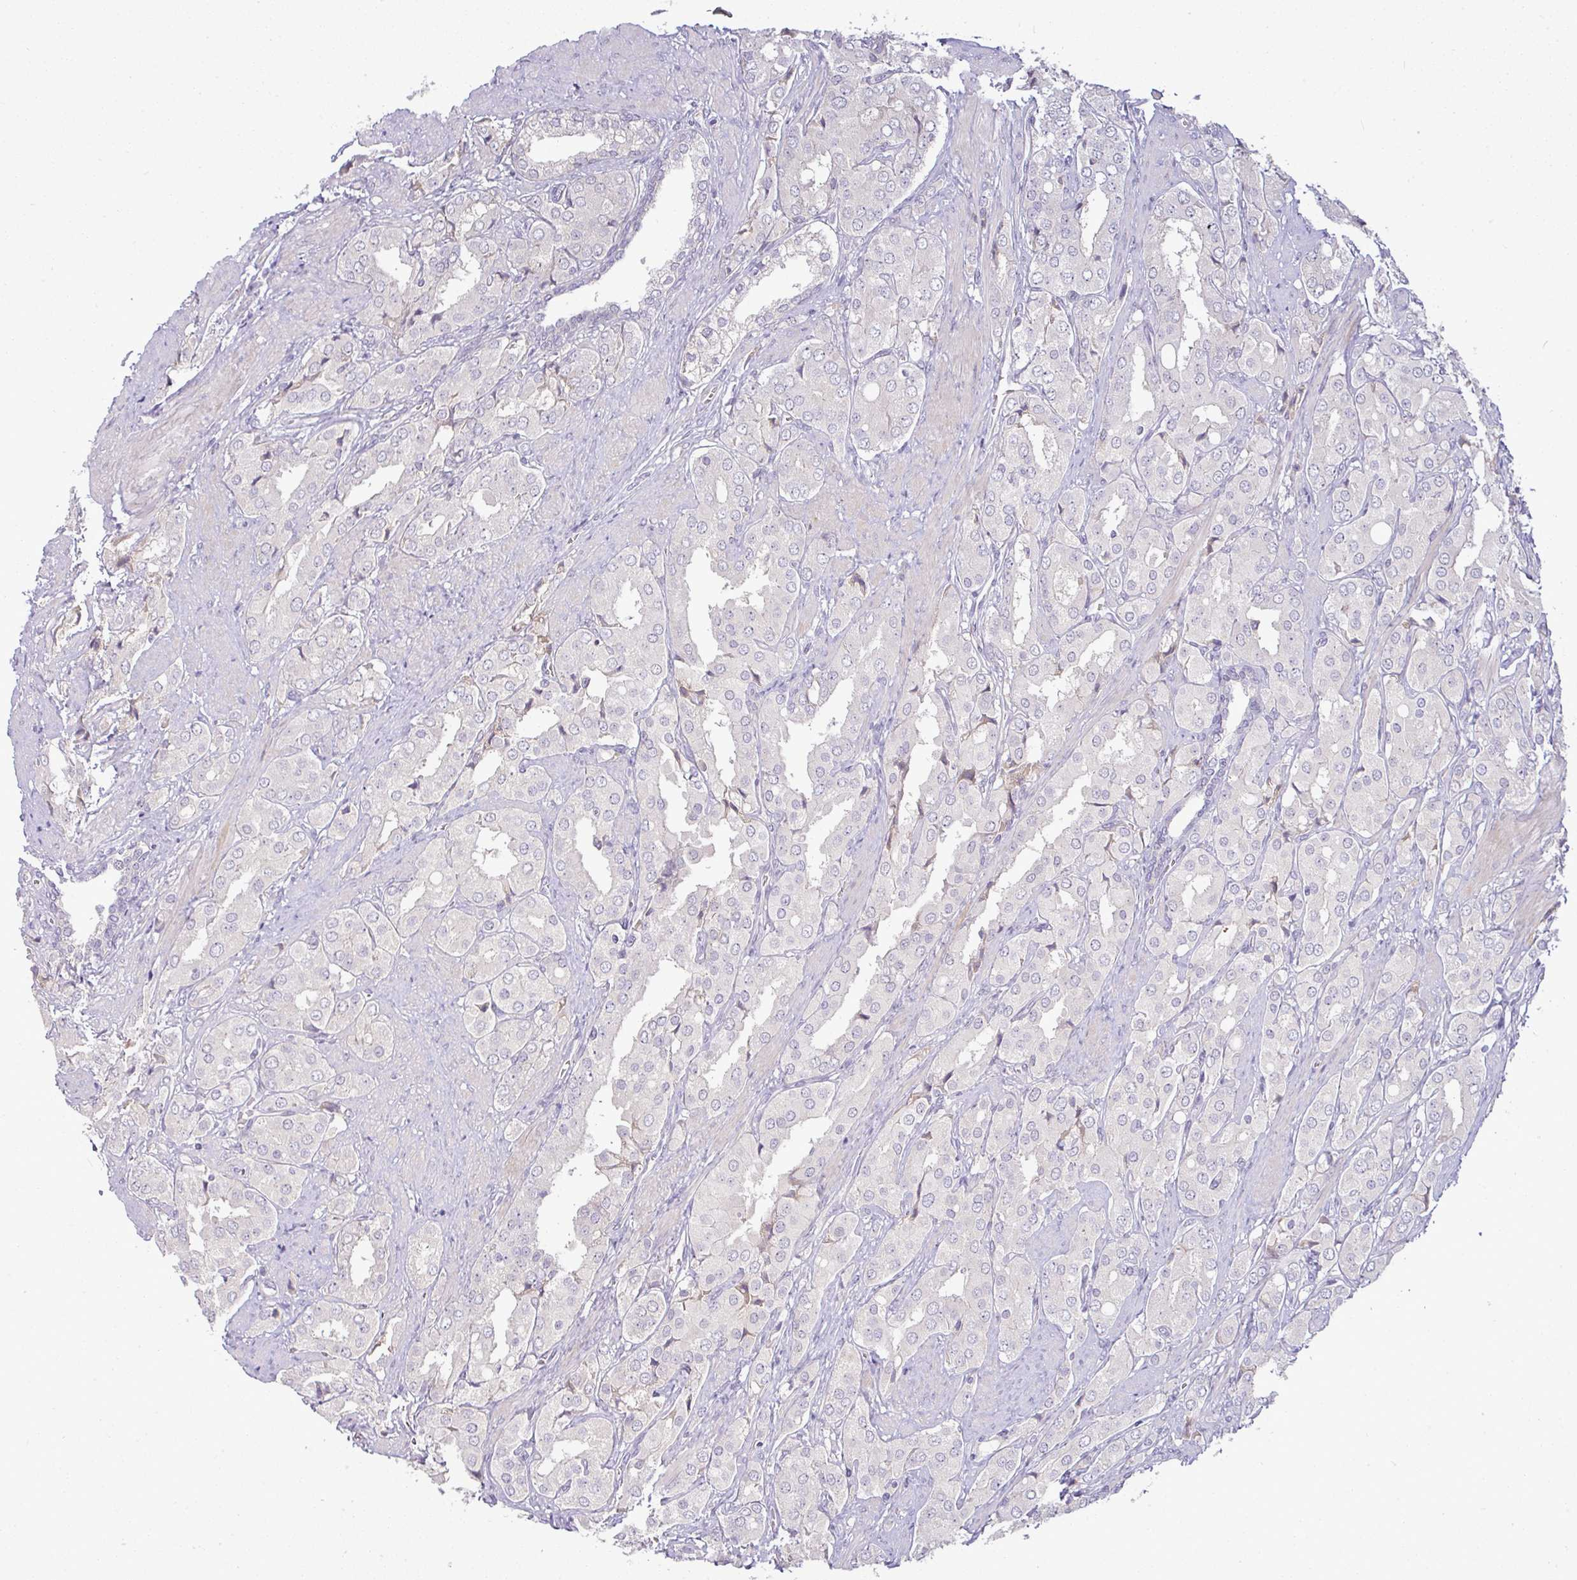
{"staining": {"intensity": "negative", "quantity": "none", "location": "none"}, "tissue": "prostate cancer", "cell_type": "Tumor cells", "image_type": "cancer", "snomed": [{"axis": "morphology", "description": "Adenocarcinoma, High grade"}, {"axis": "topography", "description": "Prostate"}], "caption": "The histopathology image reveals no staining of tumor cells in prostate cancer (adenocarcinoma (high-grade)).", "gene": "APOM", "patient": {"sex": "male", "age": 71}}